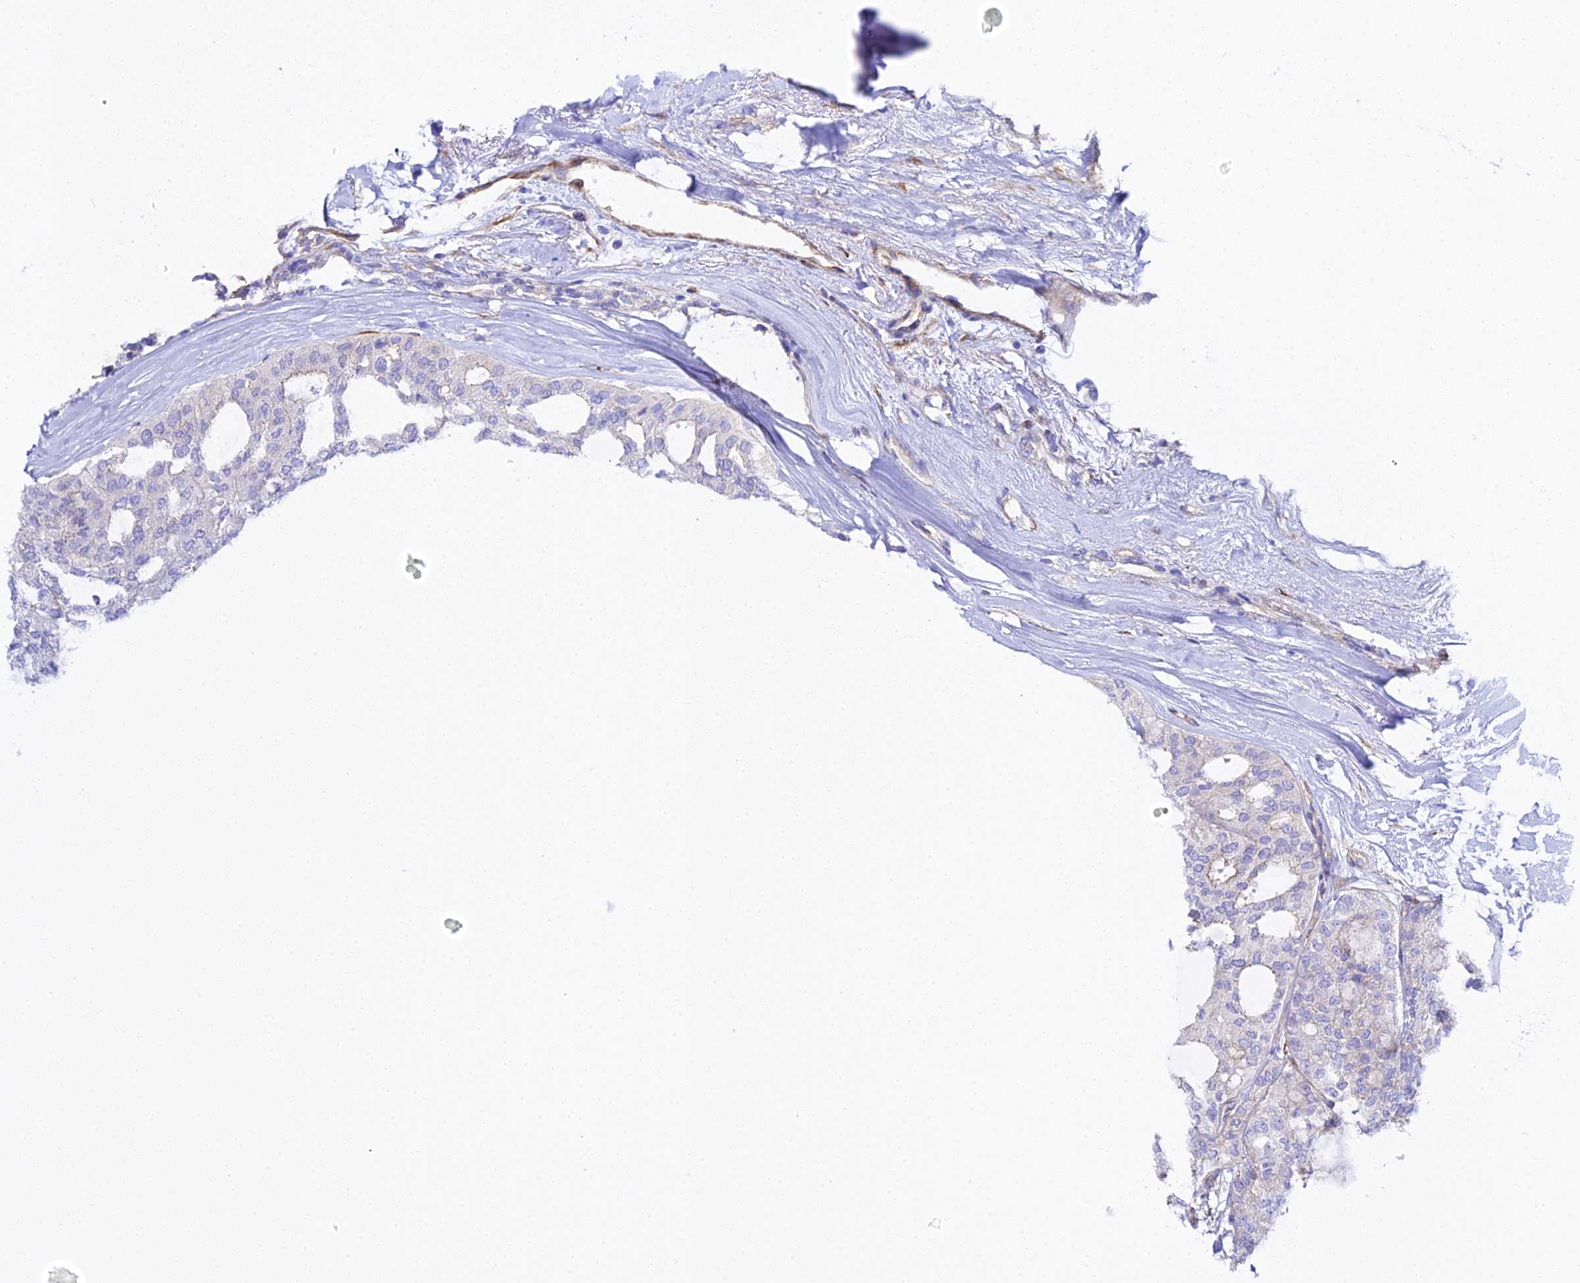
{"staining": {"intensity": "negative", "quantity": "none", "location": "none"}, "tissue": "thyroid cancer", "cell_type": "Tumor cells", "image_type": "cancer", "snomed": [{"axis": "morphology", "description": "Follicular adenoma carcinoma, NOS"}, {"axis": "topography", "description": "Thyroid gland"}], "caption": "This is a photomicrograph of immunohistochemistry (IHC) staining of thyroid follicular adenoma carcinoma, which shows no staining in tumor cells.", "gene": "CFAP45", "patient": {"sex": "male", "age": 75}}